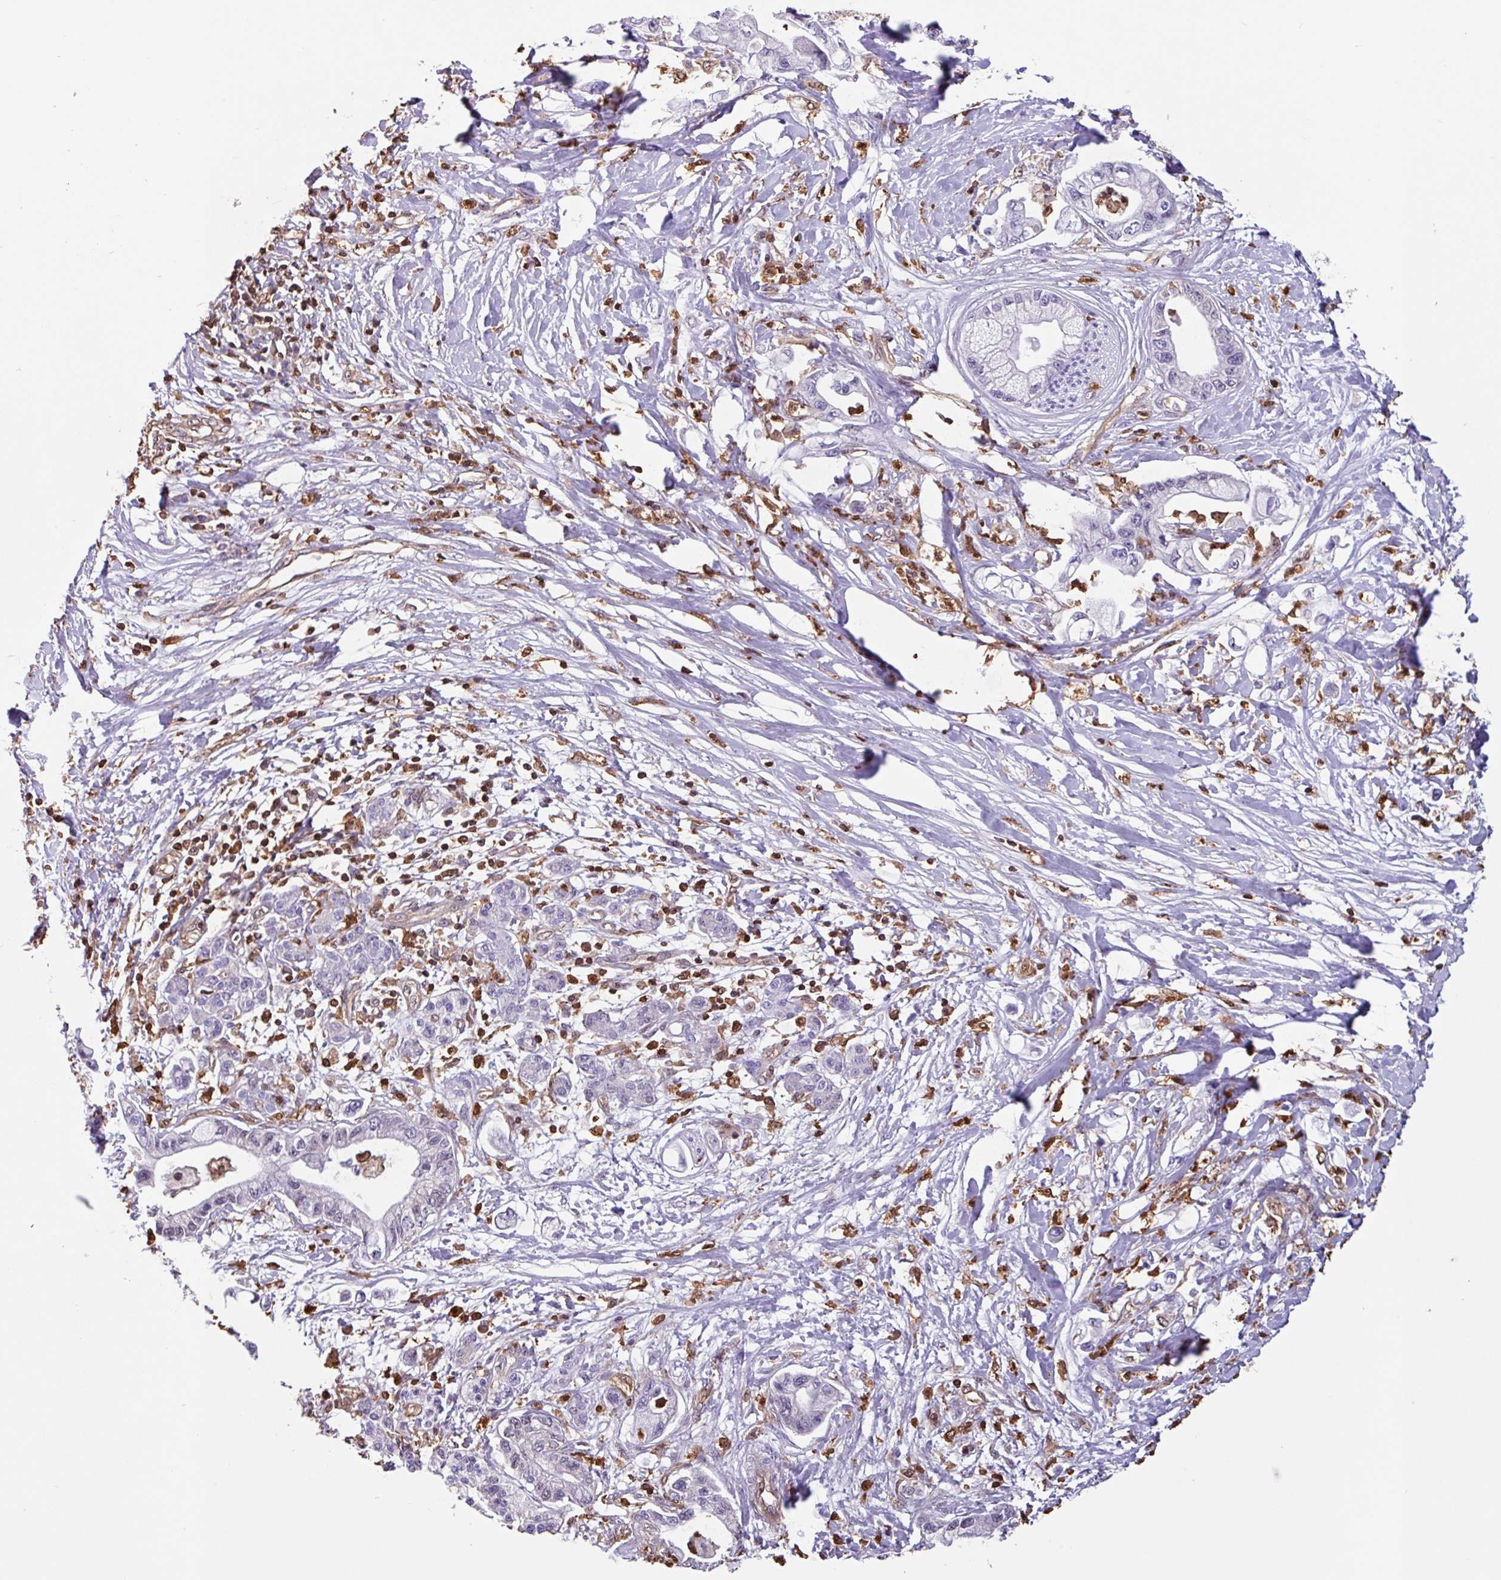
{"staining": {"intensity": "negative", "quantity": "none", "location": "none"}, "tissue": "pancreatic cancer", "cell_type": "Tumor cells", "image_type": "cancer", "snomed": [{"axis": "morphology", "description": "Adenocarcinoma, NOS"}, {"axis": "topography", "description": "Pancreas"}], "caption": "DAB immunohistochemical staining of human pancreatic cancer (adenocarcinoma) shows no significant expression in tumor cells. The staining was performed using DAB (3,3'-diaminobenzidine) to visualize the protein expression in brown, while the nuclei were stained in blue with hematoxylin (Magnification: 20x).", "gene": "ARHGDIB", "patient": {"sex": "male", "age": 61}}